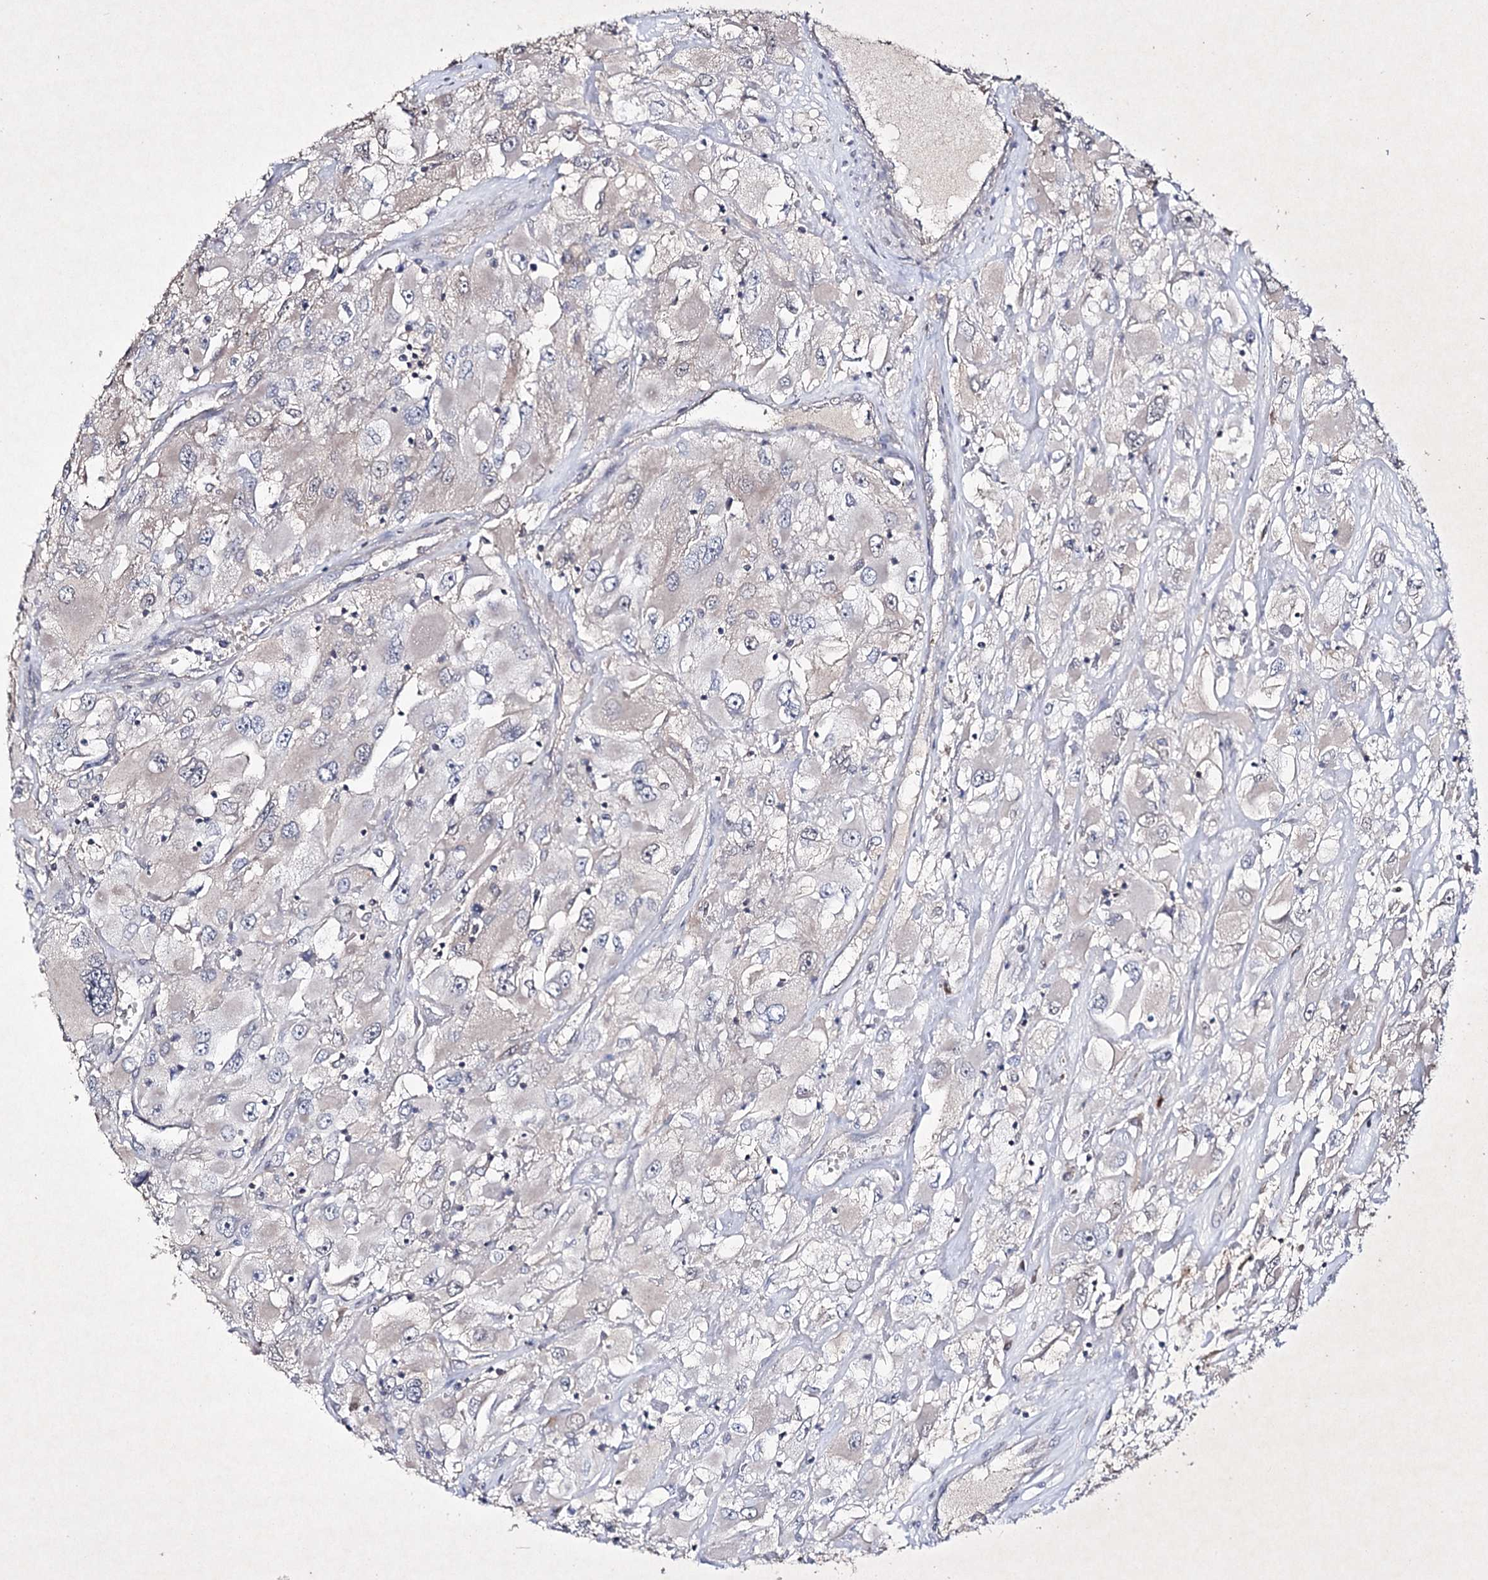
{"staining": {"intensity": "negative", "quantity": "none", "location": "none"}, "tissue": "renal cancer", "cell_type": "Tumor cells", "image_type": "cancer", "snomed": [{"axis": "morphology", "description": "Adenocarcinoma, NOS"}, {"axis": "topography", "description": "Kidney"}], "caption": "Histopathology image shows no protein expression in tumor cells of adenocarcinoma (renal) tissue.", "gene": "SEMA4G", "patient": {"sex": "female", "age": 52}}